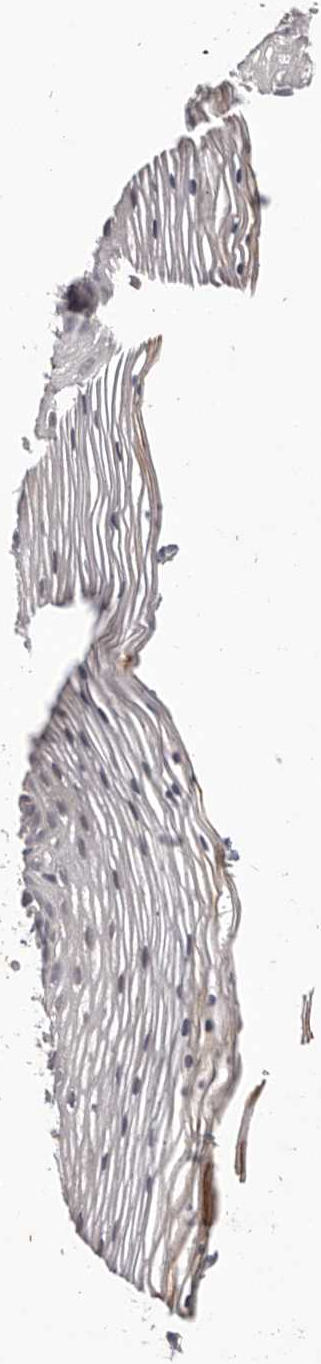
{"staining": {"intensity": "moderate", "quantity": "<25%", "location": "cytoplasmic/membranous"}, "tissue": "vagina", "cell_type": "Squamous epithelial cells", "image_type": "normal", "snomed": [{"axis": "morphology", "description": "Normal tissue, NOS"}, {"axis": "topography", "description": "Vagina"}], "caption": "A photomicrograph showing moderate cytoplasmic/membranous positivity in approximately <25% of squamous epithelial cells in normal vagina, as visualized by brown immunohistochemical staining.", "gene": "GARNL3", "patient": {"sex": "female", "age": 32}}